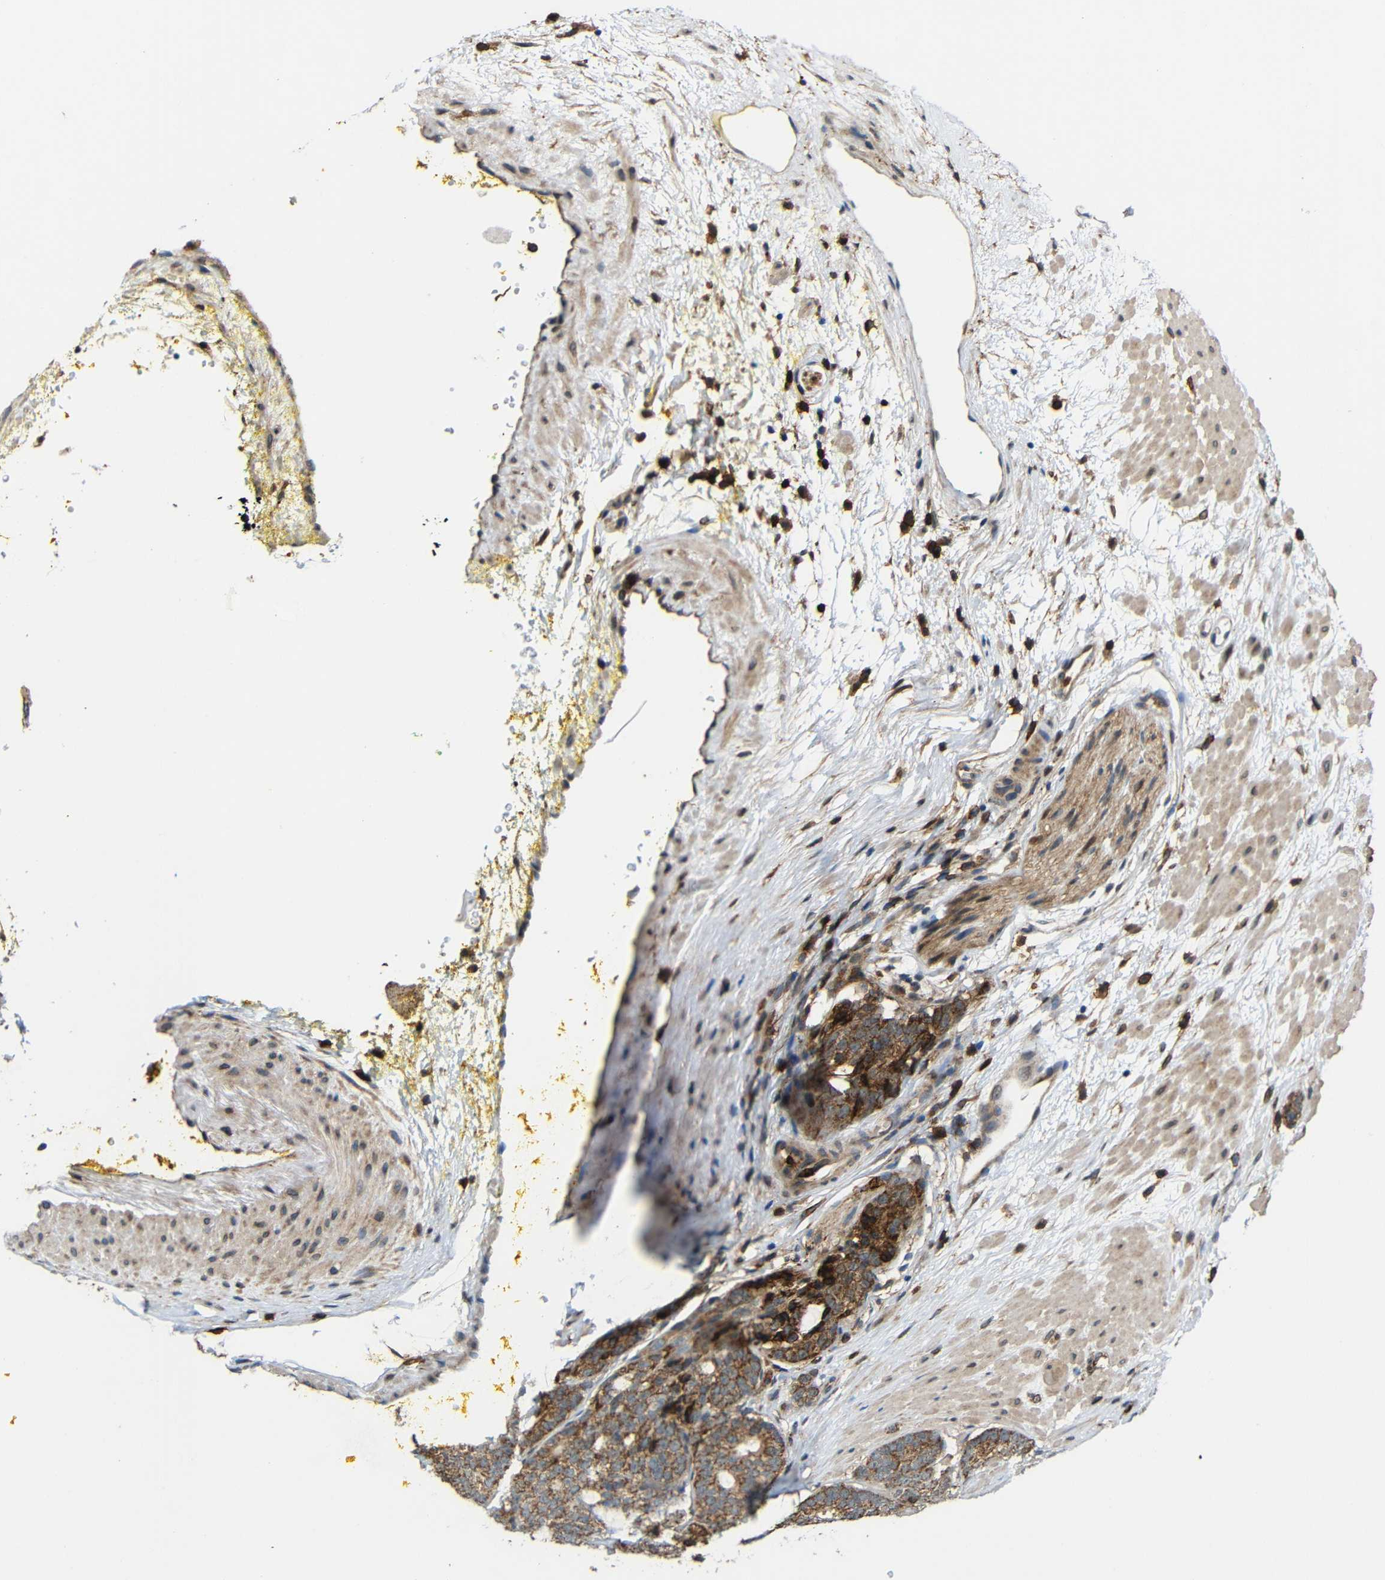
{"staining": {"intensity": "moderate", "quantity": ">75%", "location": "cytoplasmic/membranous"}, "tissue": "prostate cancer", "cell_type": "Tumor cells", "image_type": "cancer", "snomed": [{"axis": "morphology", "description": "Adenocarcinoma, High grade"}, {"axis": "topography", "description": "Prostate"}], "caption": "Brown immunohistochemical staining in prostate cancer (high-grade adenocarcinoma) displays moderate cytoplasmic/membranous expression in approximately >75% of tumor cells.", "gene": "C1GALT1", "patient": {"sex": "male", "age": 61}}